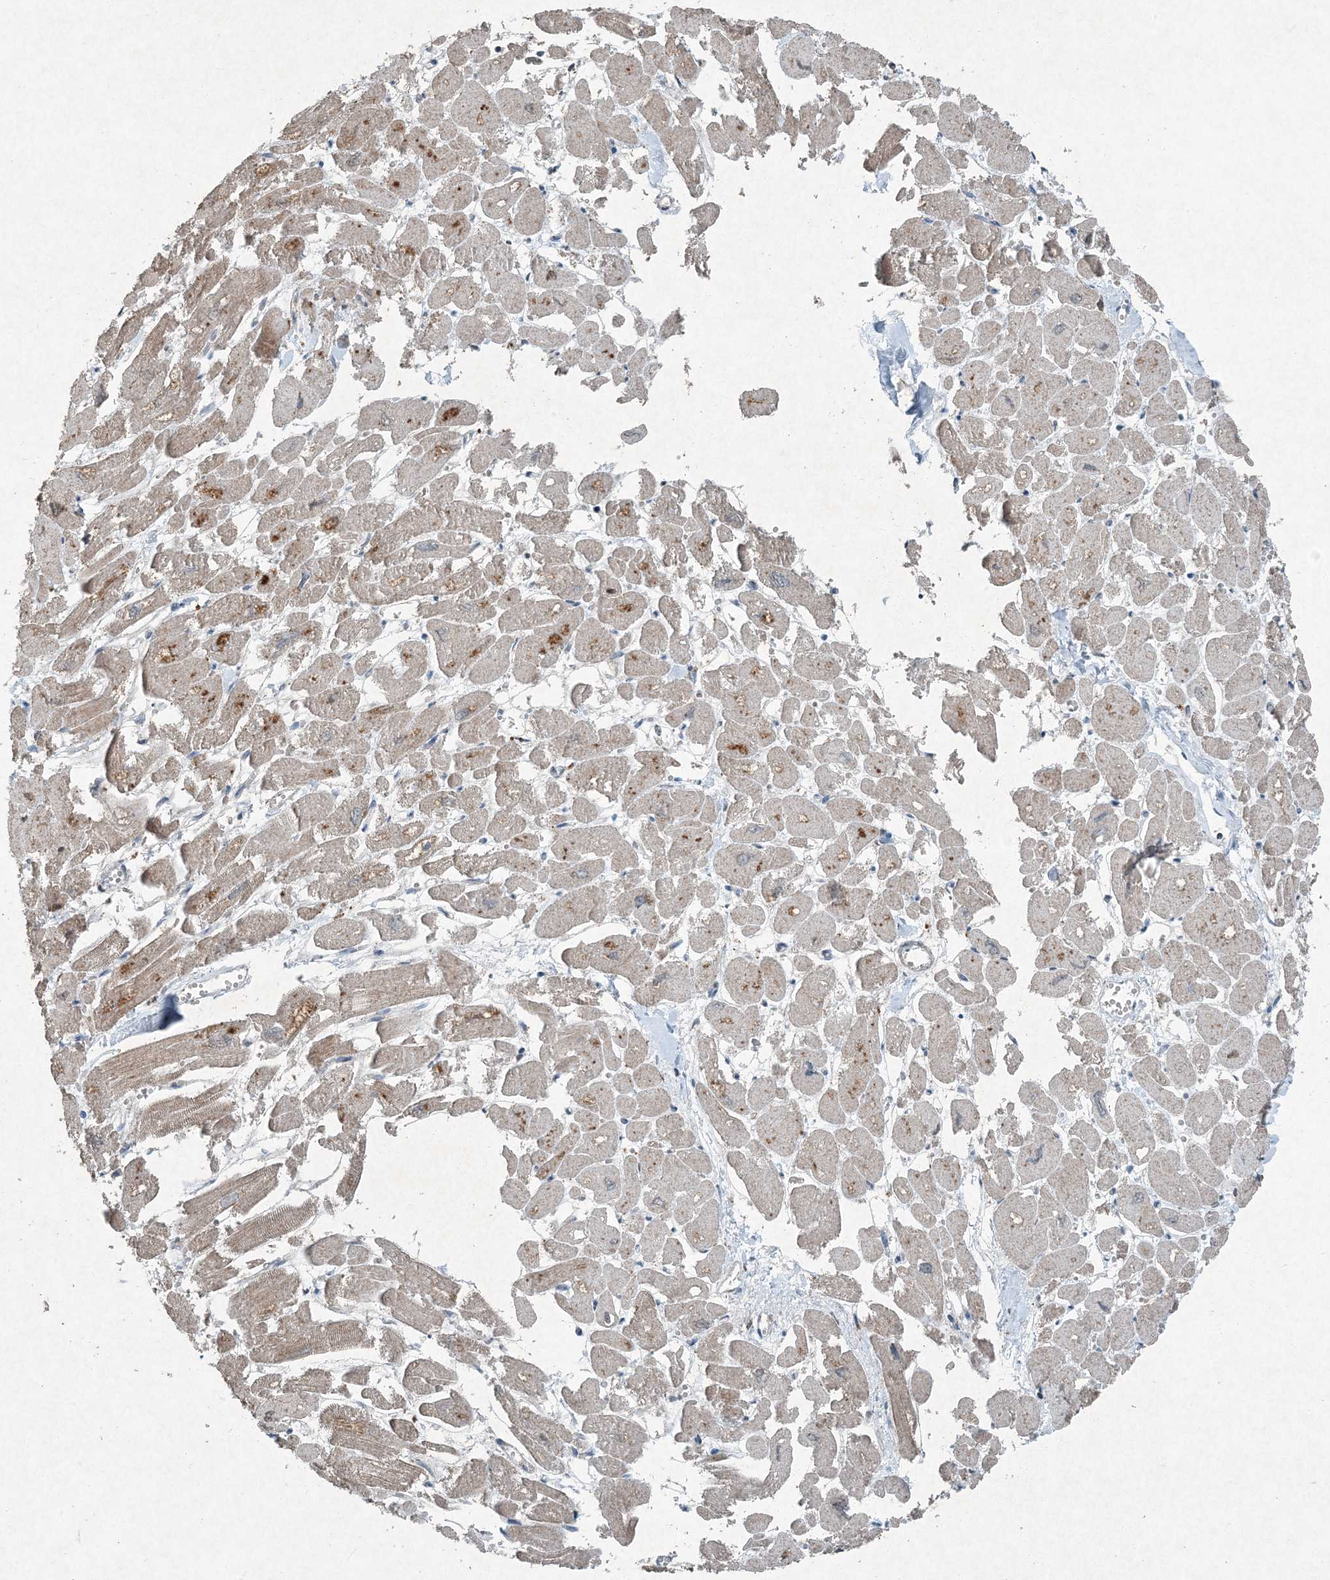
{"staining": {"intensity": "moderate", "quantity": "25%-75%", "location": "cytoplasmic/membranous"}, "tissue": "heart muscle", "cell_type": "Cardiomyocytes", "image_type": "normal", "snomed": [{"axis": "morphology", "description": "Normal tissue, NOS"}, {"axis": "topography", "description": "Heart"}], "caption": "This photomicrograph displays normal heart muscle stained with IHC to label a protein in brown. The cytoplasmic/membranous of cardiomyocytes show moderate positivity for the protein. Nuclei are counter-stained blue.", "gene": "APOM", "patient": {"sex": "male", "age": 54}}